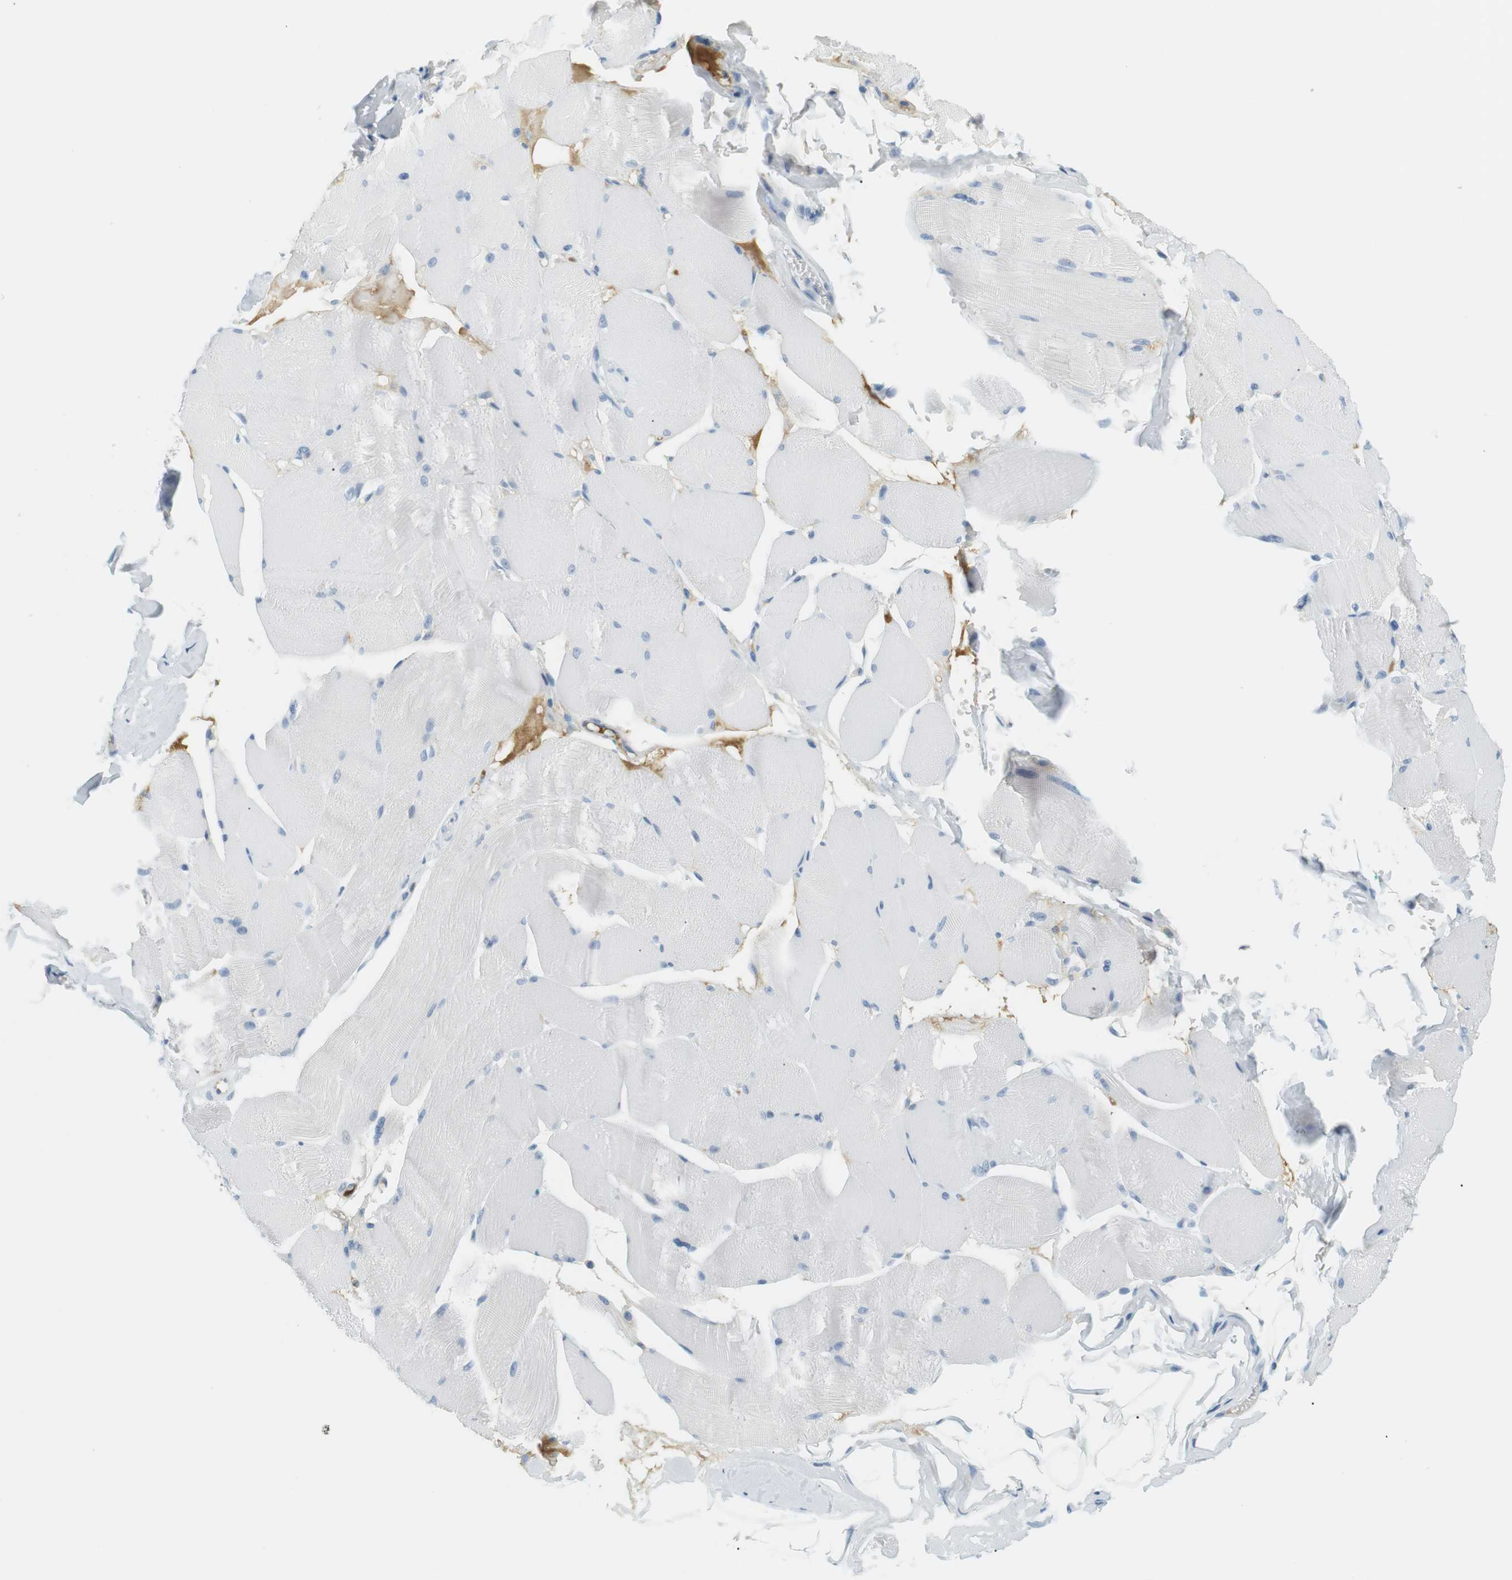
{"staining": {"intensity": "negative", "quantity": "none", "location": "none"}, "tissue": "skeletal muscle", "cell_type": "Myocytes", "image_type": "normal", "snomed": [{"axis": "morphology", "description": "Normal tissue, NOS"}, {"axis": "topography", "description": "Skin"}, {"axis": "topography", "description": "Skeletal muscle"}], "caption": "Human skeletal muscle stained for a protein using immunohistochemistry (IHC) reveals no positivity in myocytes.", "gene": "APOB", "patient": {"sex": "male", "age": 83}}